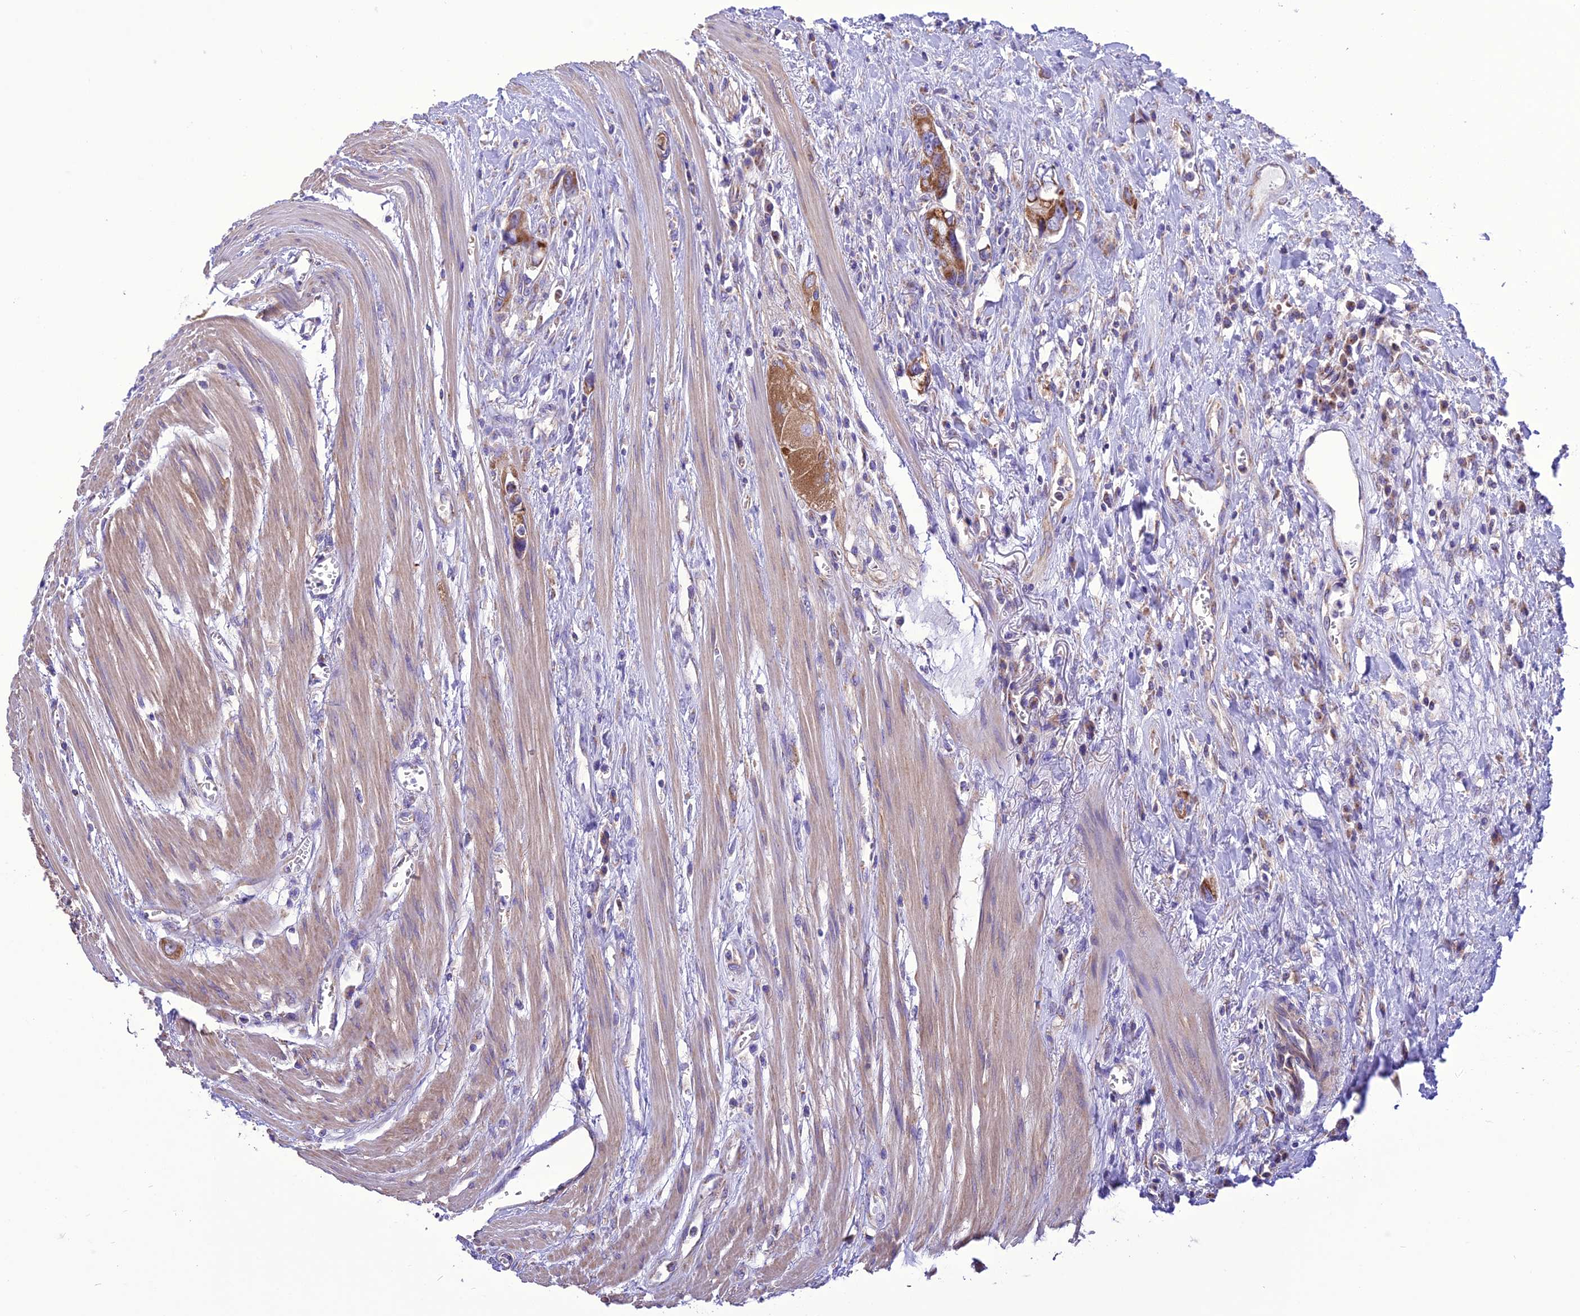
{"staining": {"intensity": "moderate", "quantity": ">75%", "location": "cytoplasmic/membranous"}, "tissue": "colorectal cancer", "cell_type": "Tumor cells", "image_type": "cancer", "snomed": [{"axis": "morphology", "description": "Adenocarcinoma, NOS"}, {"axis": "topography", "description": "Rectum"}], "caption": "A micrograph of adenocarcinoma (colorectal) stained for a protein shows moderate cytoplasmic/membranous brown staining in tumor cells.", "gene": "MAP3K12", "patient": {"sex": "male", "age": 87}}